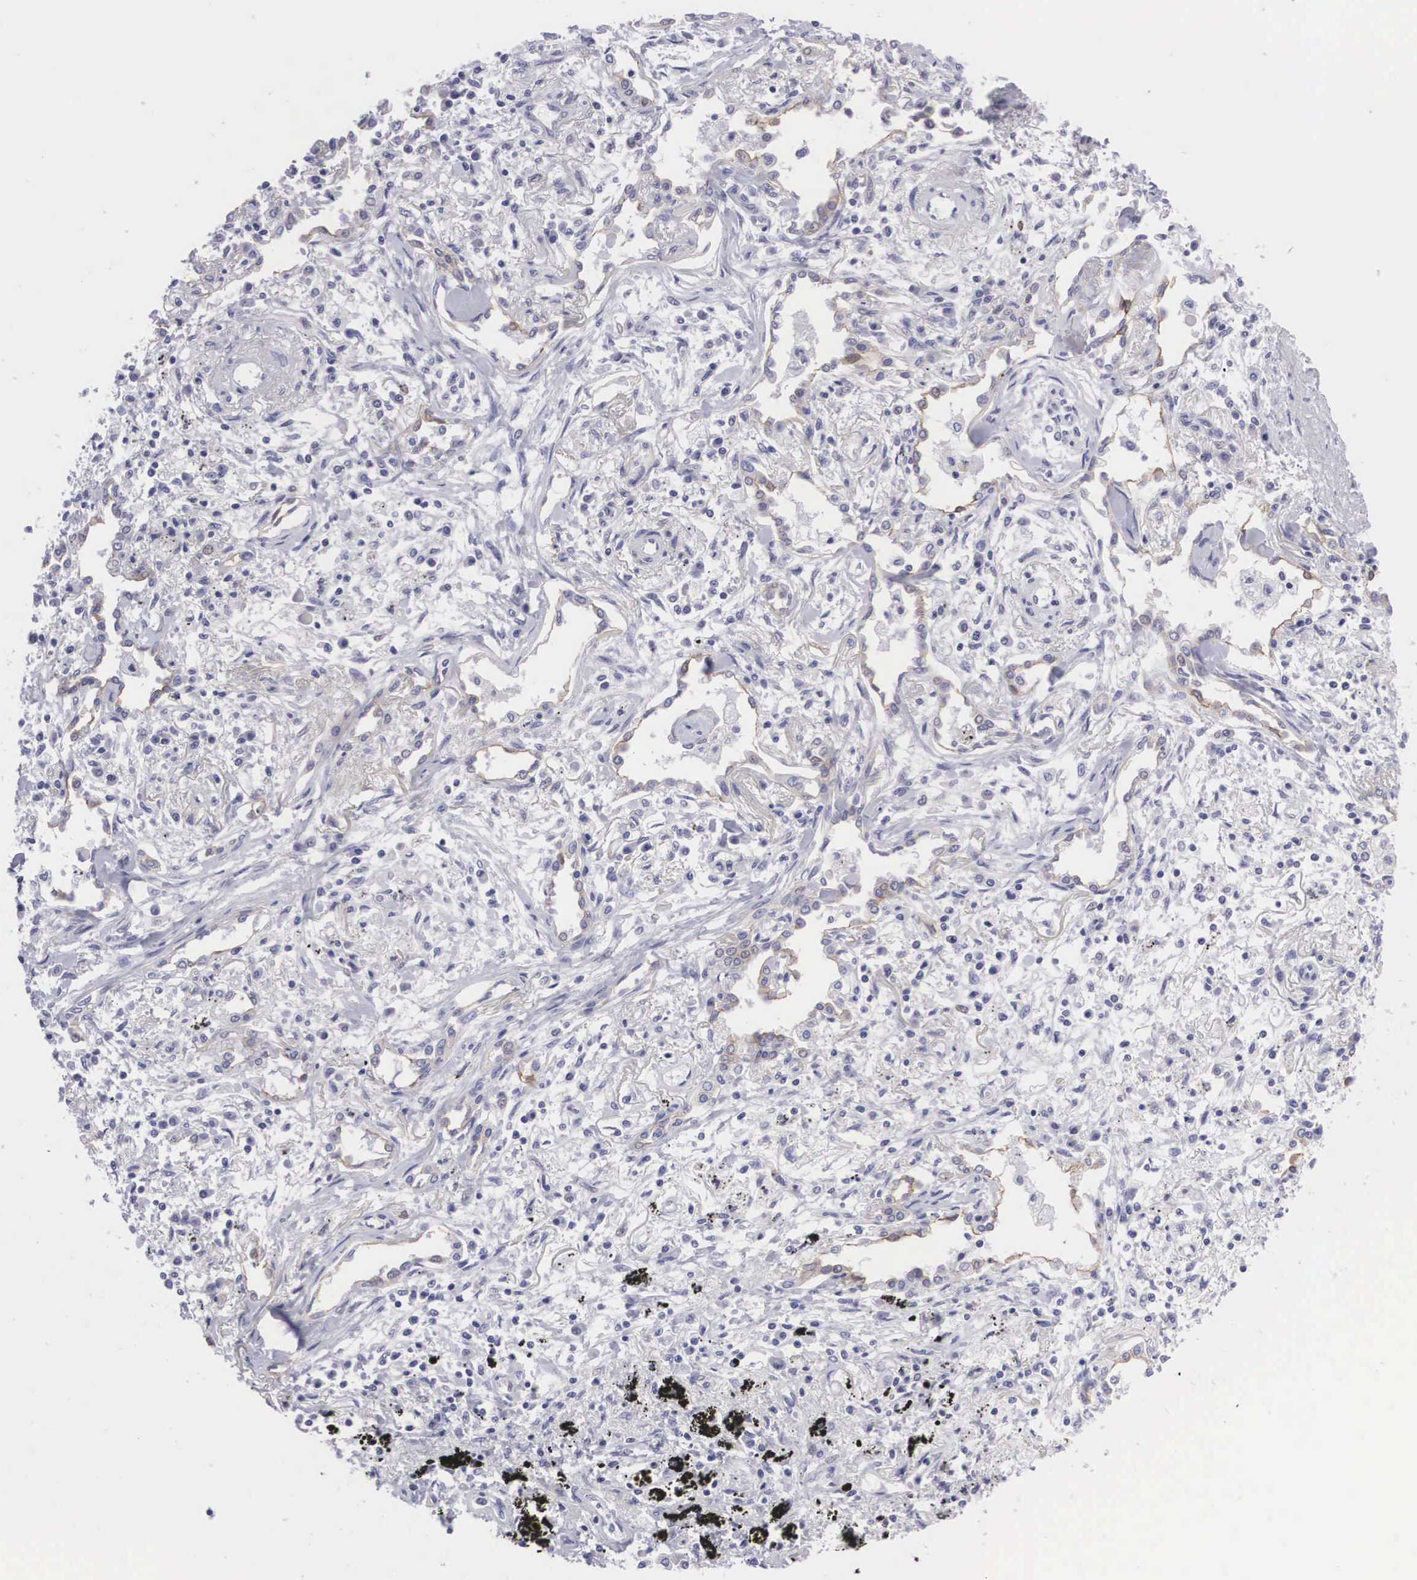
{"staining": {"intensity": "negative", "quantity": "none", "location": "none"}, "tissue": "lung cancer", "cell_type": "Tumor cells", "image_type": "cancer", "snomed": [{"axis": "morphology", "description": "Adenocarcinoma, NOS"}, {"axis": "topography", "description": "Lung"}], "caption": "IHC micrograph of neoplastic tissue: human lung cancer (adenocarcinoma) stained with DAB (3,3'-diaminobenzidine) displays no significant protein expression in tumor cells.", "gene": "TXLNG", "patient": {"sex": "male", "age": 60}}